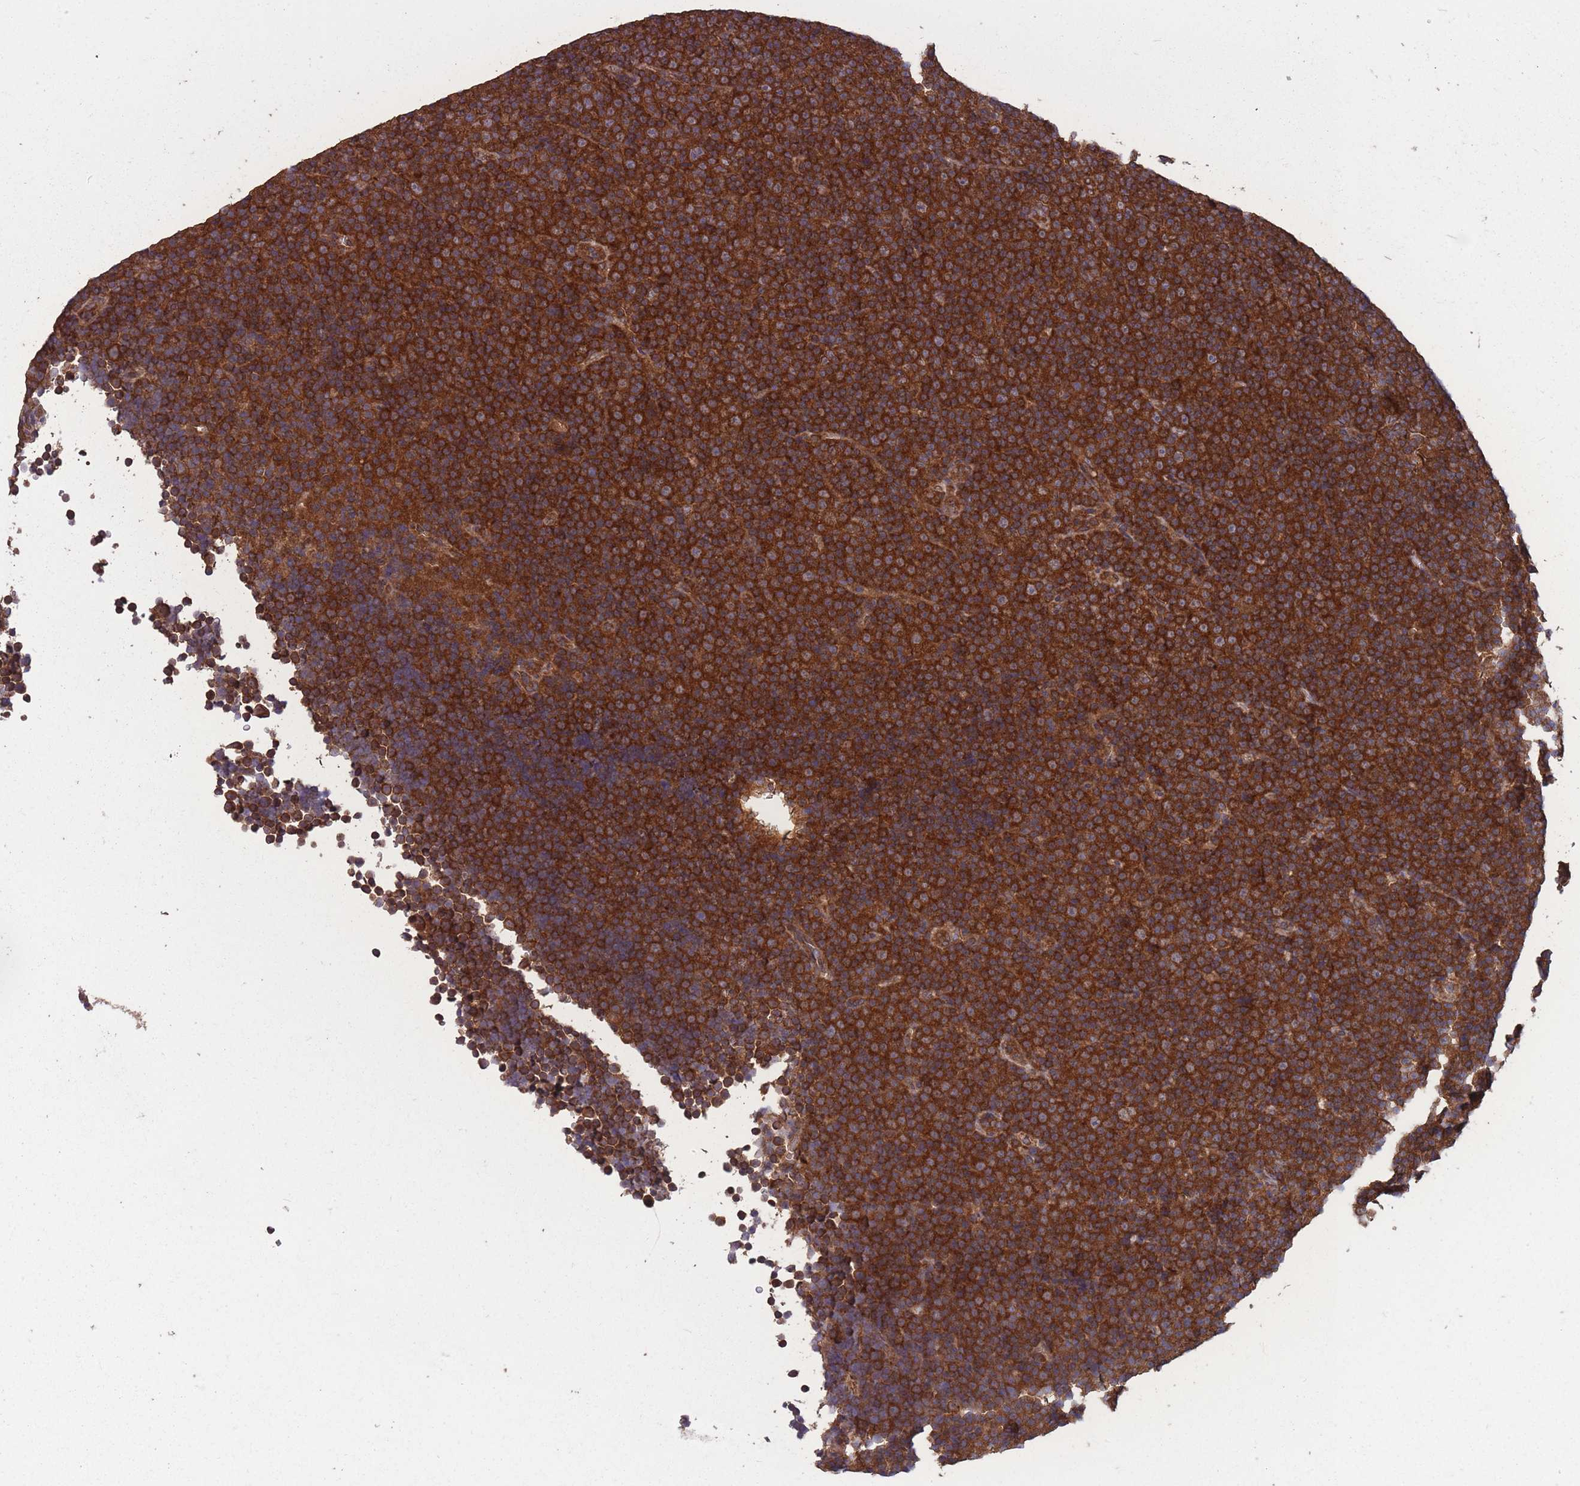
{"staining": {"intensity": "strong", "quantity": ">75%", "location": "cytoplasmic/membranous"}, "tissue": "lymphoma", "cell_type": "Tumor cells", "image_type": "cancer", "snomed": [{"axis": "morphology", "description": "Malignant lymphoma, non-Hodgkin's type, Low grade"}, {"axis": "topography", "description": "Lymph node"}], "caption": "DAB immunohistochemical staining of low-grade malignant lymphoma, non-Hodgkin's type displays strong cytoplasmic/membranous protein expression in about >75% of tumor cells. (DAB (3,3'-diaminobenzidine) IHC, brown staining for protein, blue staining for nuclei).", "gene": "ZPR1", "patient": {"sex": "female", "age": 67}}